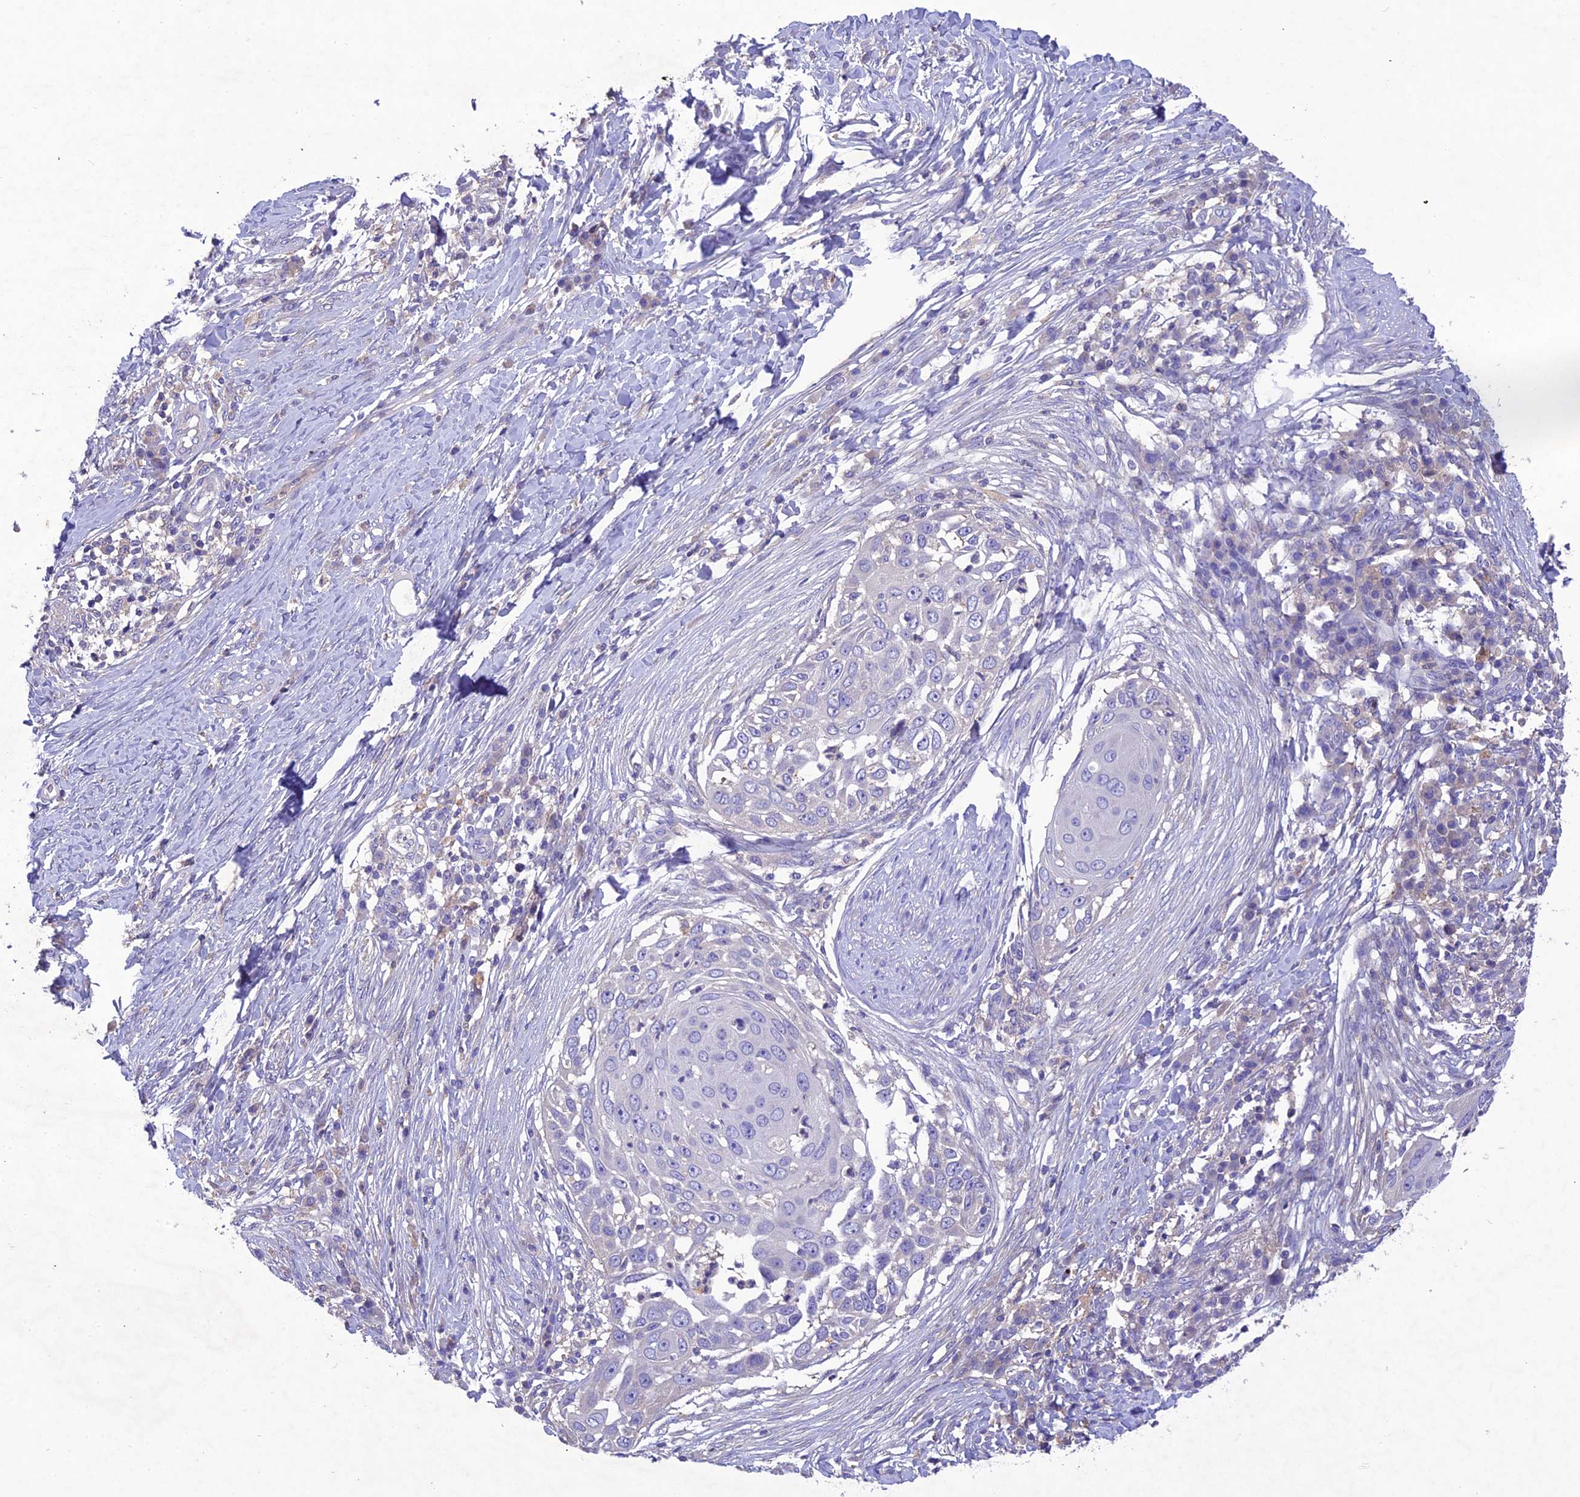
{"staining": {"intensity": "negative", "quantity": "none", "location": "none"}, "tissue": "skin cancer", "cell_type": "Tumor cells", "image_type": "cancer", "snomed": [{"axis": "morphology", "description": "Squamous cell carcinoma, NOS"}, {"axis": "topography", "description": "Skin"}], "caption": "Protein analysis of skin cancer (squamous cell carcinoma) demonstrates no significant staining in tumor cells.", "gene": "SNX24", "patient": {"sex": "female", "age": 44}}